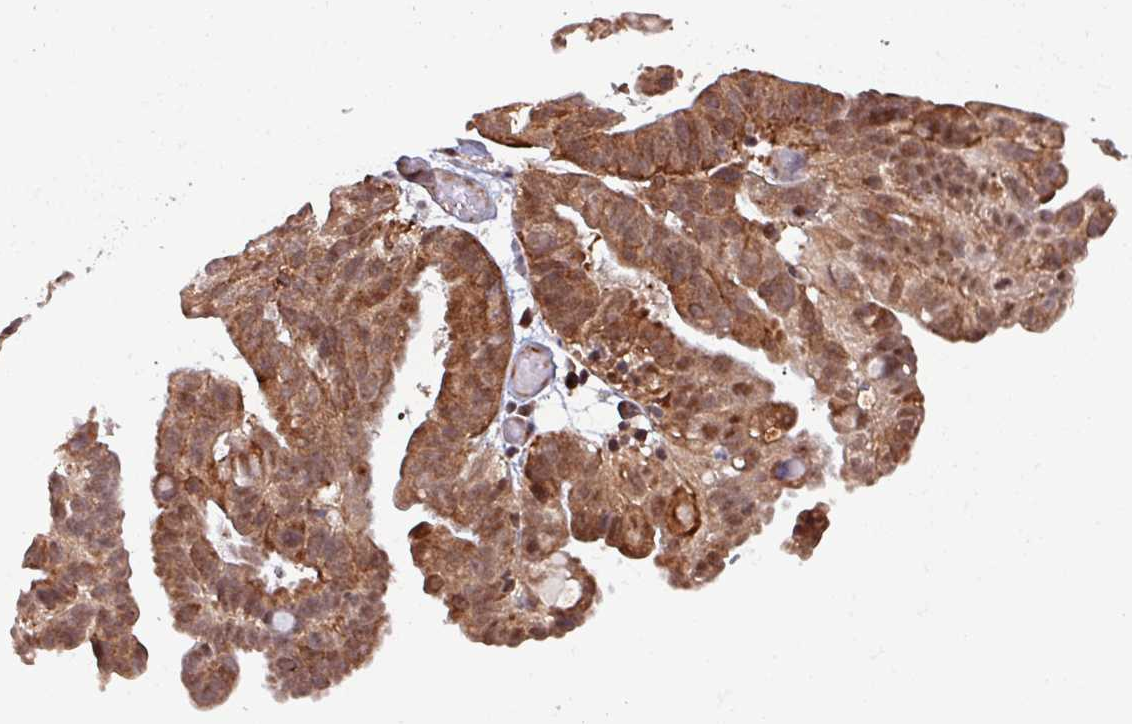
{"staining": {"intensity": "moderate", "quantity": ">75%", "location": "cytoplasmic/membranous,nuclear"}, "tissue": "ovarian cancer", "cell_type": "Tumor cells", "image_type": "cancer", "snomed": [{"axis": "morphology", "description": "Cystadenocarcinoma, serous, NOS"}, {"axis": "topography", "description": "Ovary"}], "caption": "Immunohistochemical staining of serous cystadenocarcinoma (ovarian) reveals moderate cytoplasmic/membranous and nuclear protein staining in about >75% of tumor cells. (IHC, brightfield microscopy, high magnification).", "gene": "PSMB8", "patient": {"sex": "female", "age": 56}}